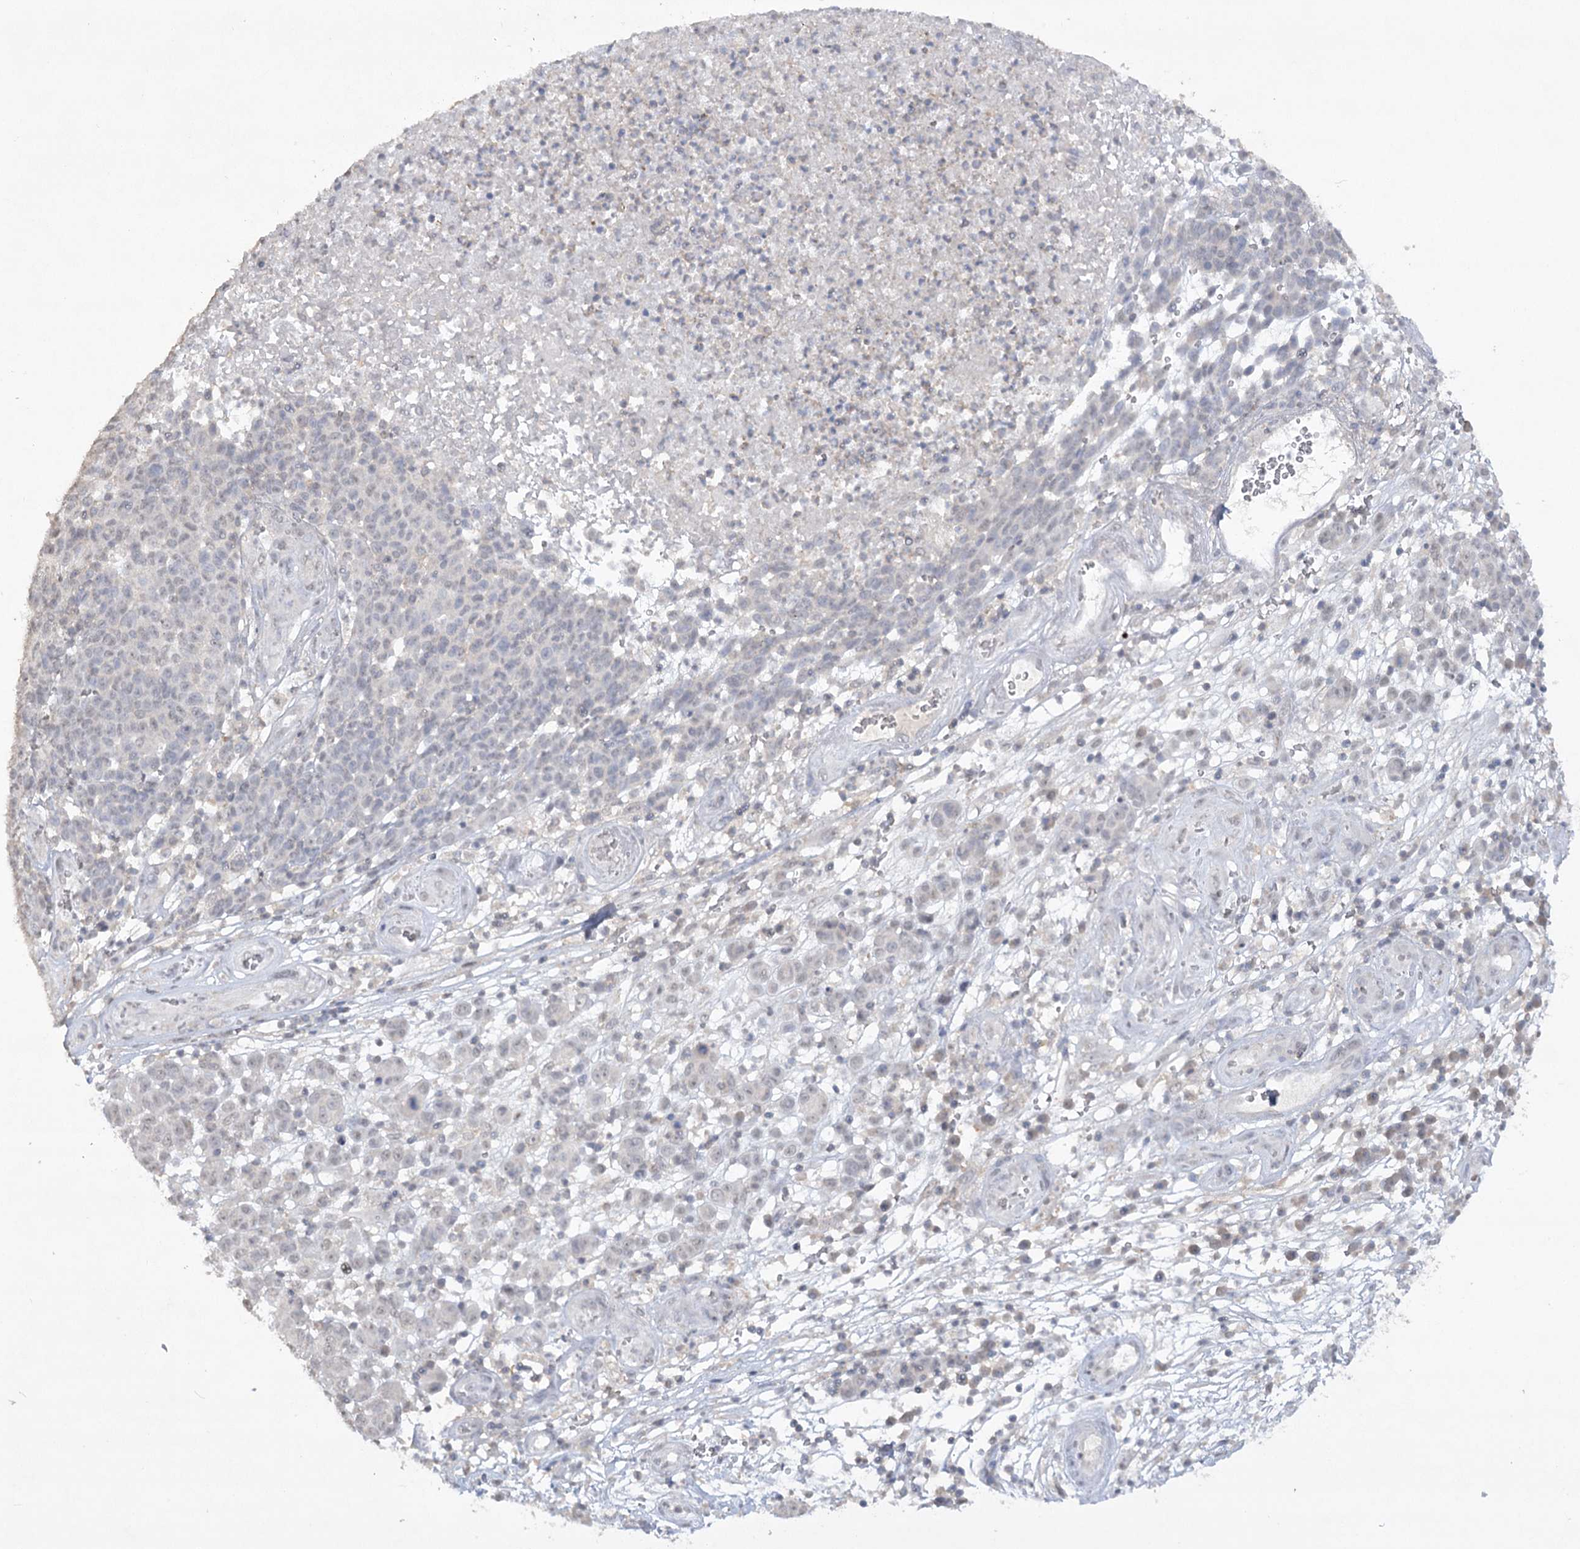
{"staining": {"intensity": "negative", "quantity": "none", "location": "none"}, "tissue": "melanoma", "cell_type": "Tumor cells", "image_type": "cancer", "snomed": [{"axis": "morphology", "description": "Malignant melanoma, NOS"}, {"axis": "topography", "description": "Skin"}], "caption": "DAB (3,3'-diaminobenzidine) immunohistochemical staining of melanoma shows no significant staining in tumor cells.", "gene": "TRAF3IP1", "patient": {"sex": "male", "age": 49}}